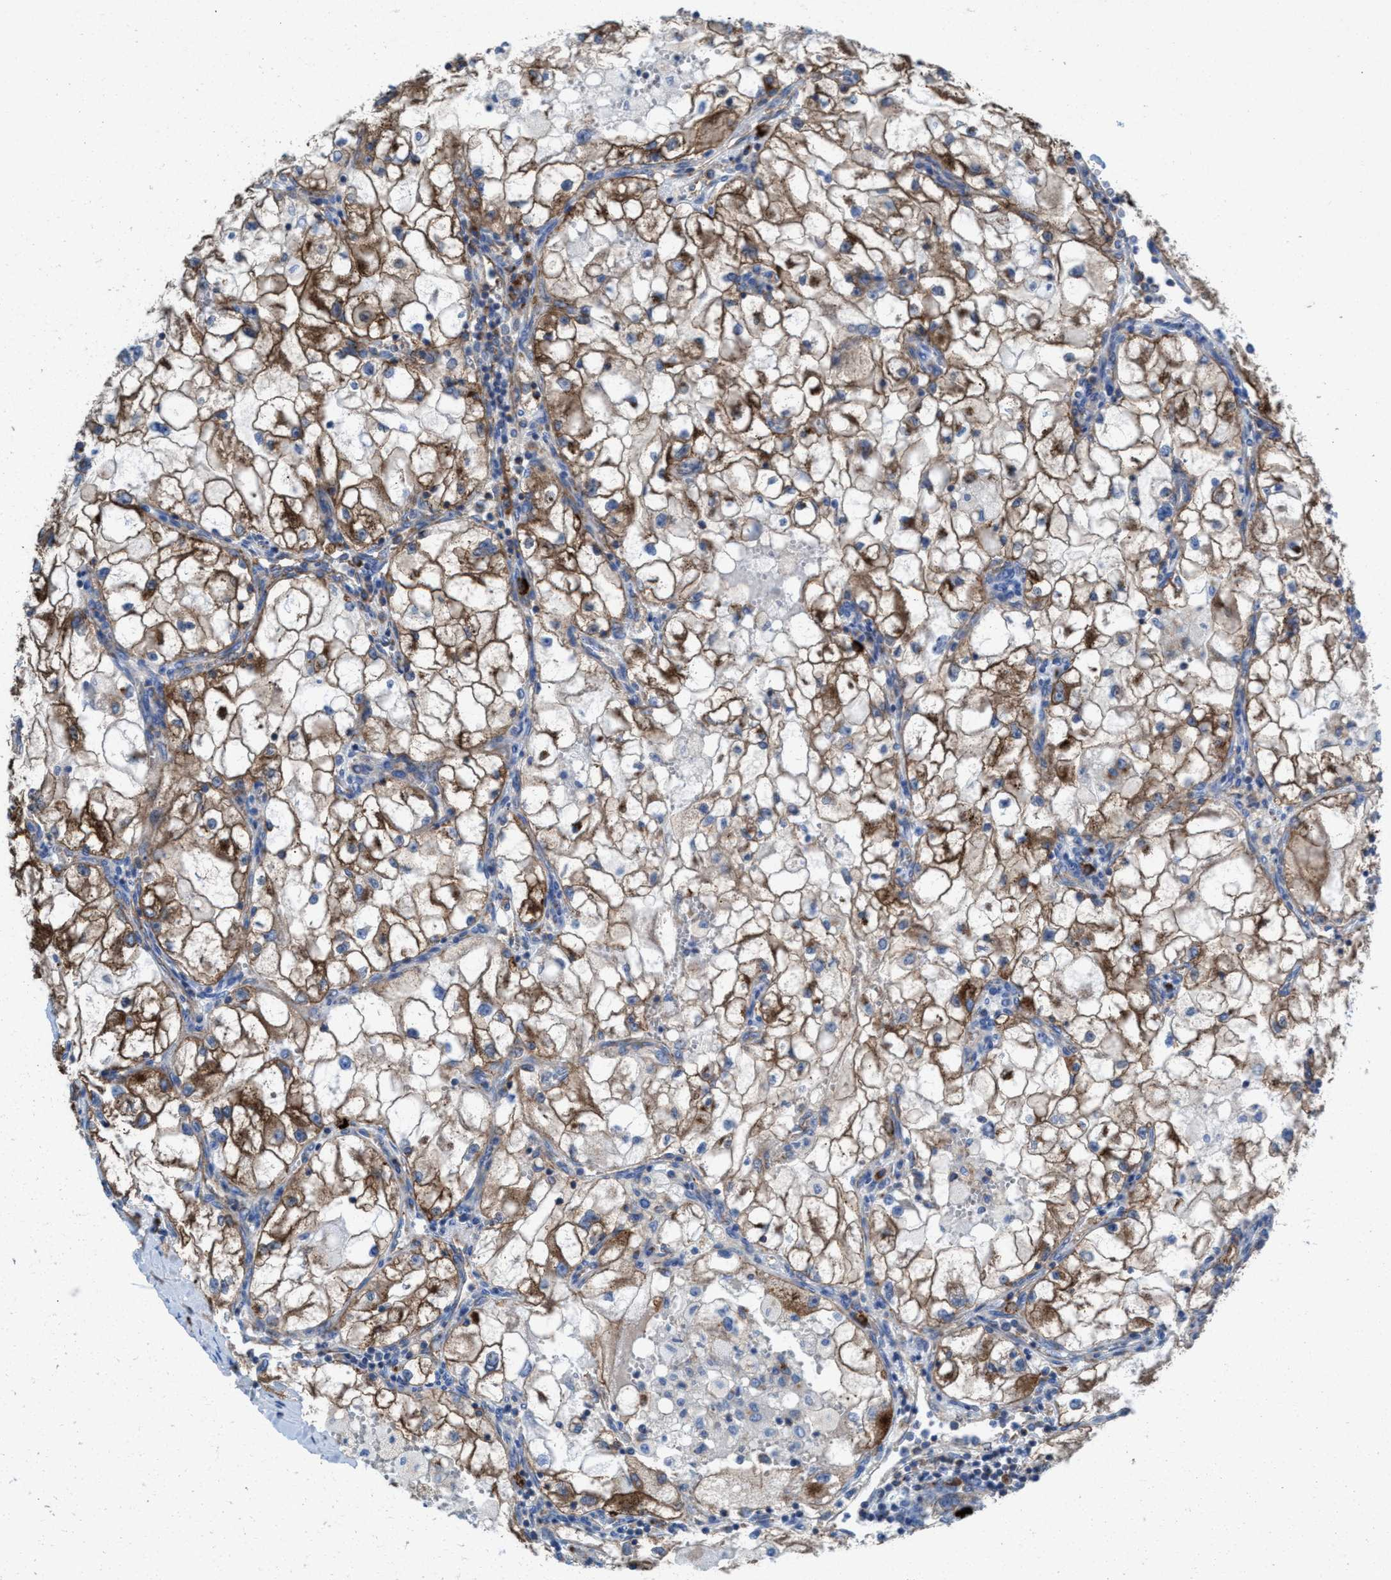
{"staining": {"intensity": "moderate", "quantity": ">75%", "location": "cytoplasmic/membranous"}, "tissue": "renal cancer", "cell_type": "Tumor cells", "image_type": "cancer", "snomed": [{"axis": "morphology", "description": "Adenocarcinoma, NOS"}, {"axis": "topography", "description": "Kidney"}], "caption": "Immunohistochemical staining of human renal cancer (adenocarcinoma) shows medium levels of moderate cytoplasmic/membranous protein positivity in about >75% of tumor cells. (Brightfield microscopy of DAB IHC at high magnification).", "gene": "NYAP1", "patient": {"sex": "female", "age": 70}}